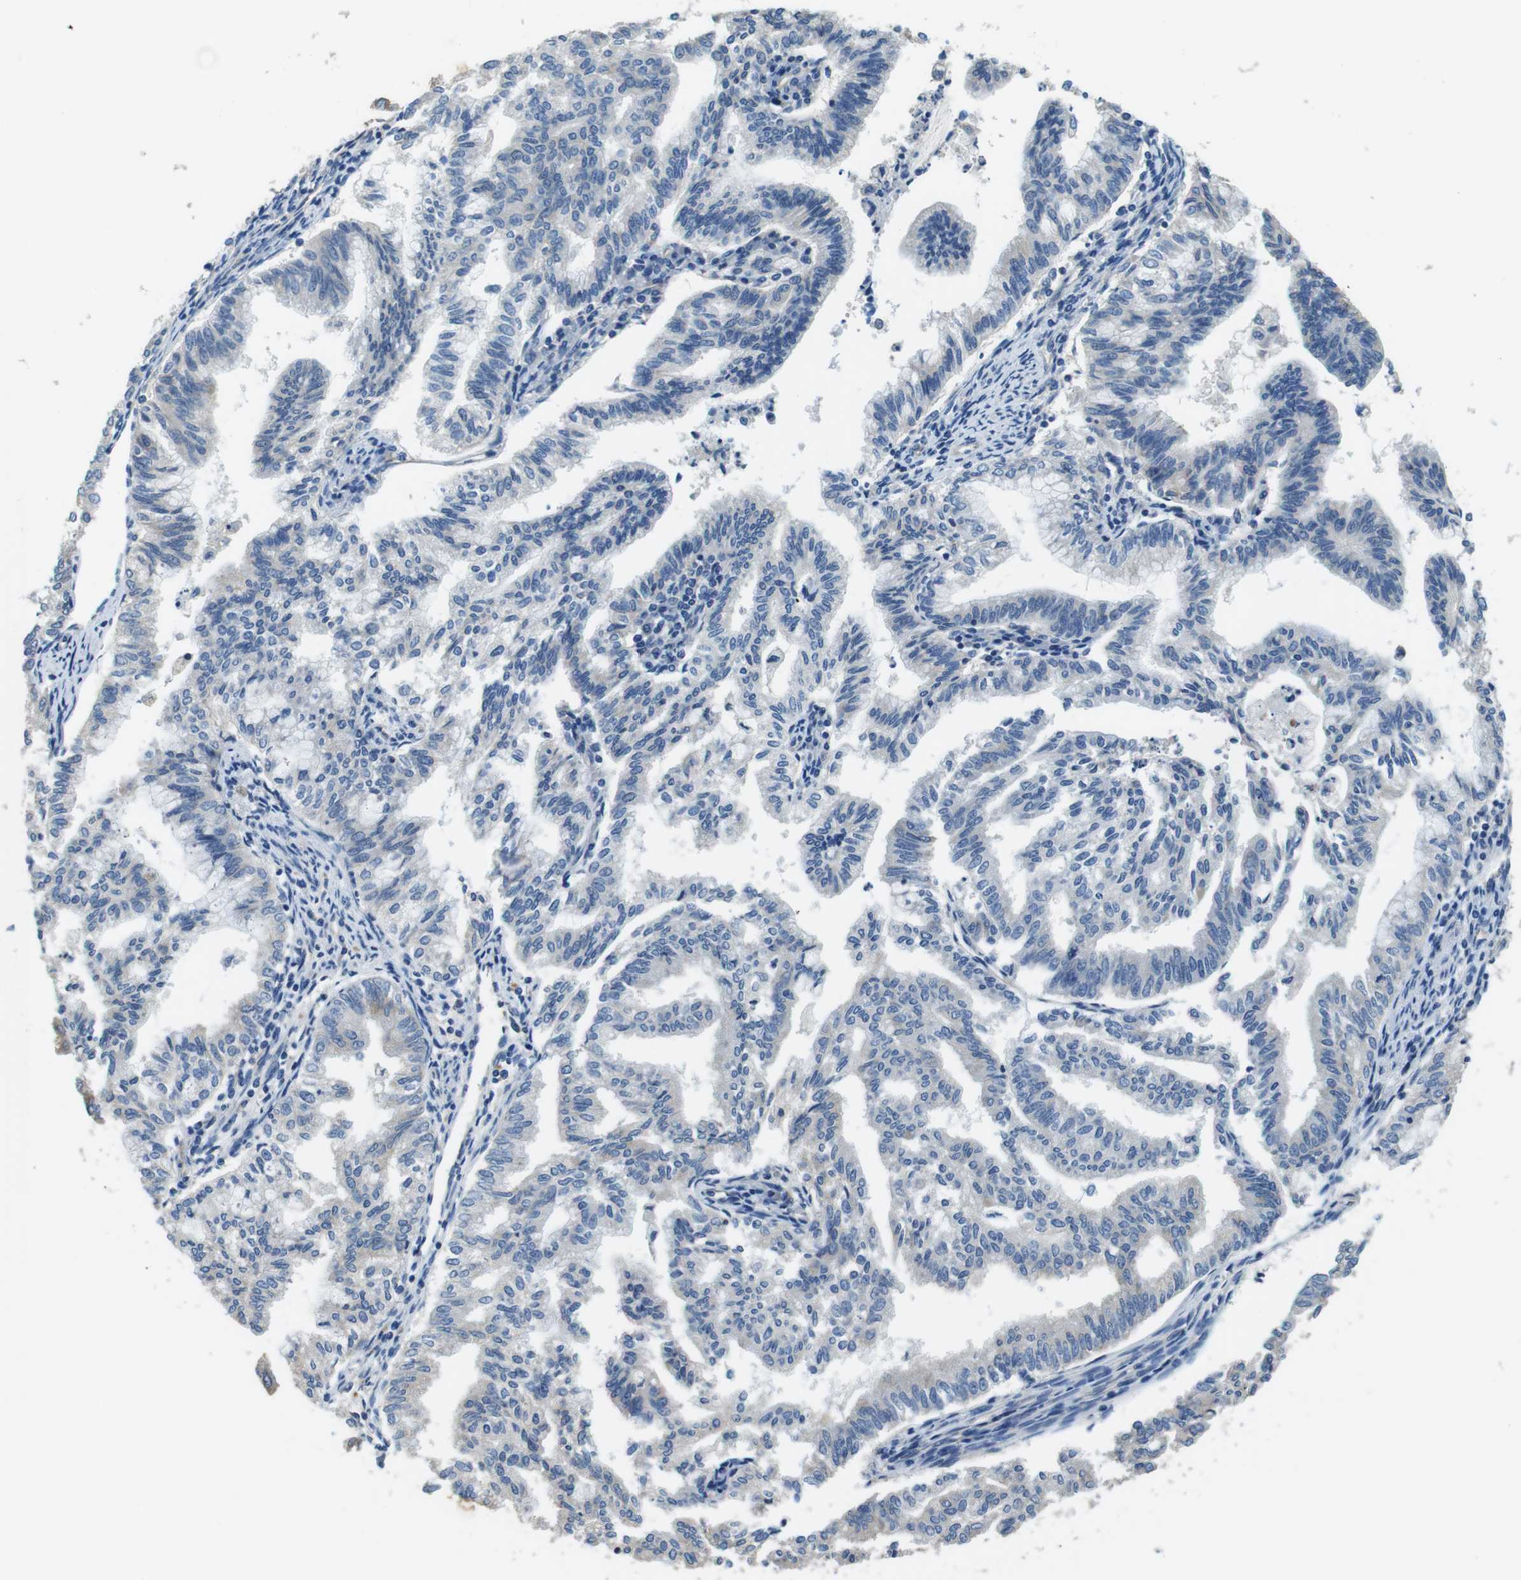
{"staining": {"intensity": "negative", "quantity": "none", "location": "none"}, "tissue": "endometrial cancer", "cell_type": "Tumor cells", "image_type": "cancer", "snomed": [{"axis": "morphology", "description": "Adenocarcinoma, NOS"}, {"axis": "topography", "description": "Endometrium"}], "caption": "Immunohistochemistry (IHC) of human endometrial adenocarcinoma exhibits no expression in tumor cells. (IHC, brightfield microscopy, high magnification).", "gene": "DENND4C", "patient": {"sex": "female", "age": 79}}